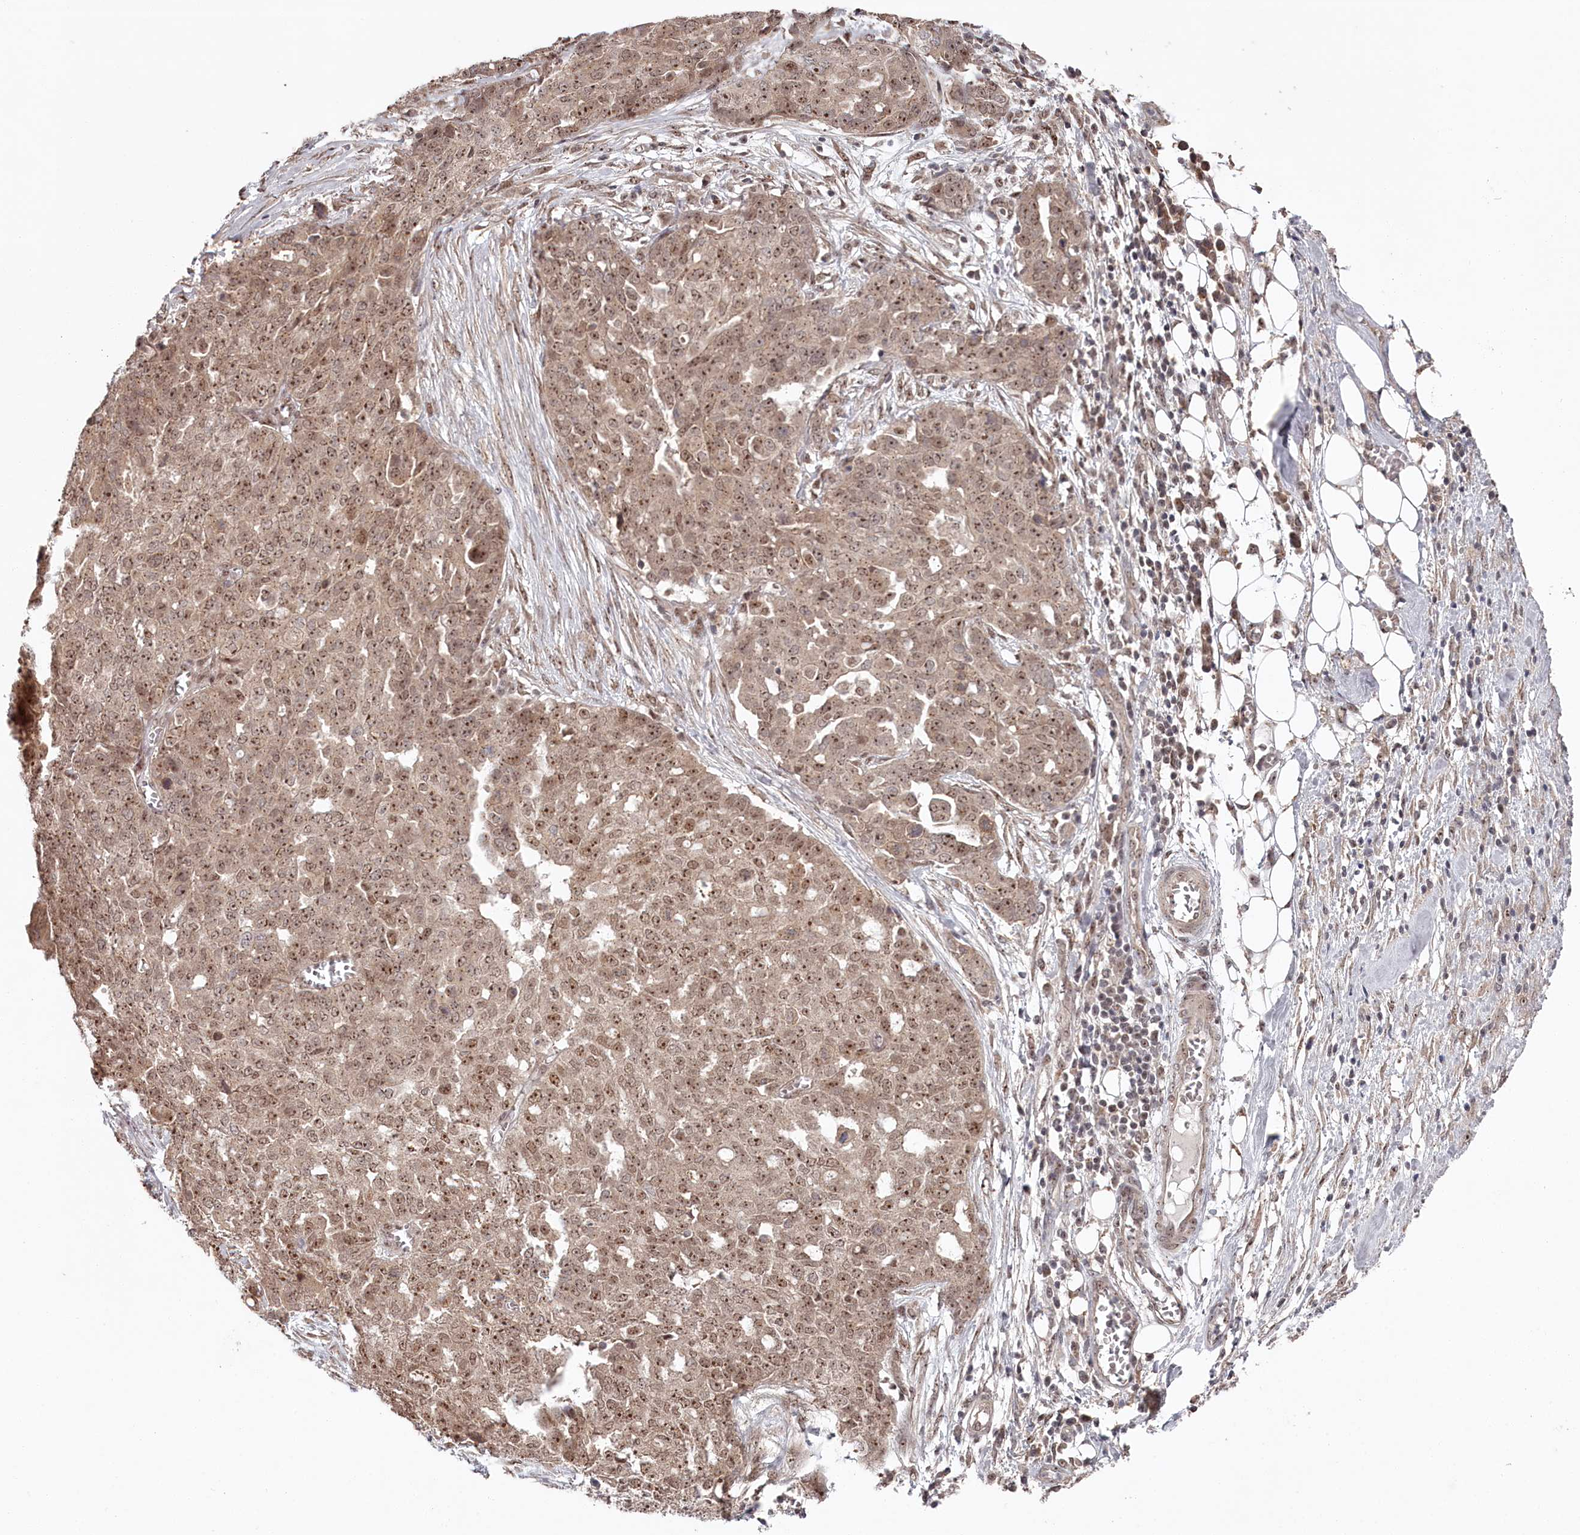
{"staining": {"intensity": "moderate", "quantity": ">75%", "location": "nuclear"}, "tissue": "ovarian cancer", "cell_type": "Tumor cells", "image_type": "cancer", "snomed": [{"axis": "morphology", "description": "Cystadenocarcinoma, serous, NOS"}, {"axis": "topography", "description": "Soft tissue"}, {"axis": "topography", "description": "Ovary"}], "caption": "There is medium levels of moderate nuclear expression in tumor cells of ovarian cancer, as demonstrated by immunohistochemical staining (brown color).", "gene": "EXOSC1", "patient": {"sex": "female", "age": 57}}